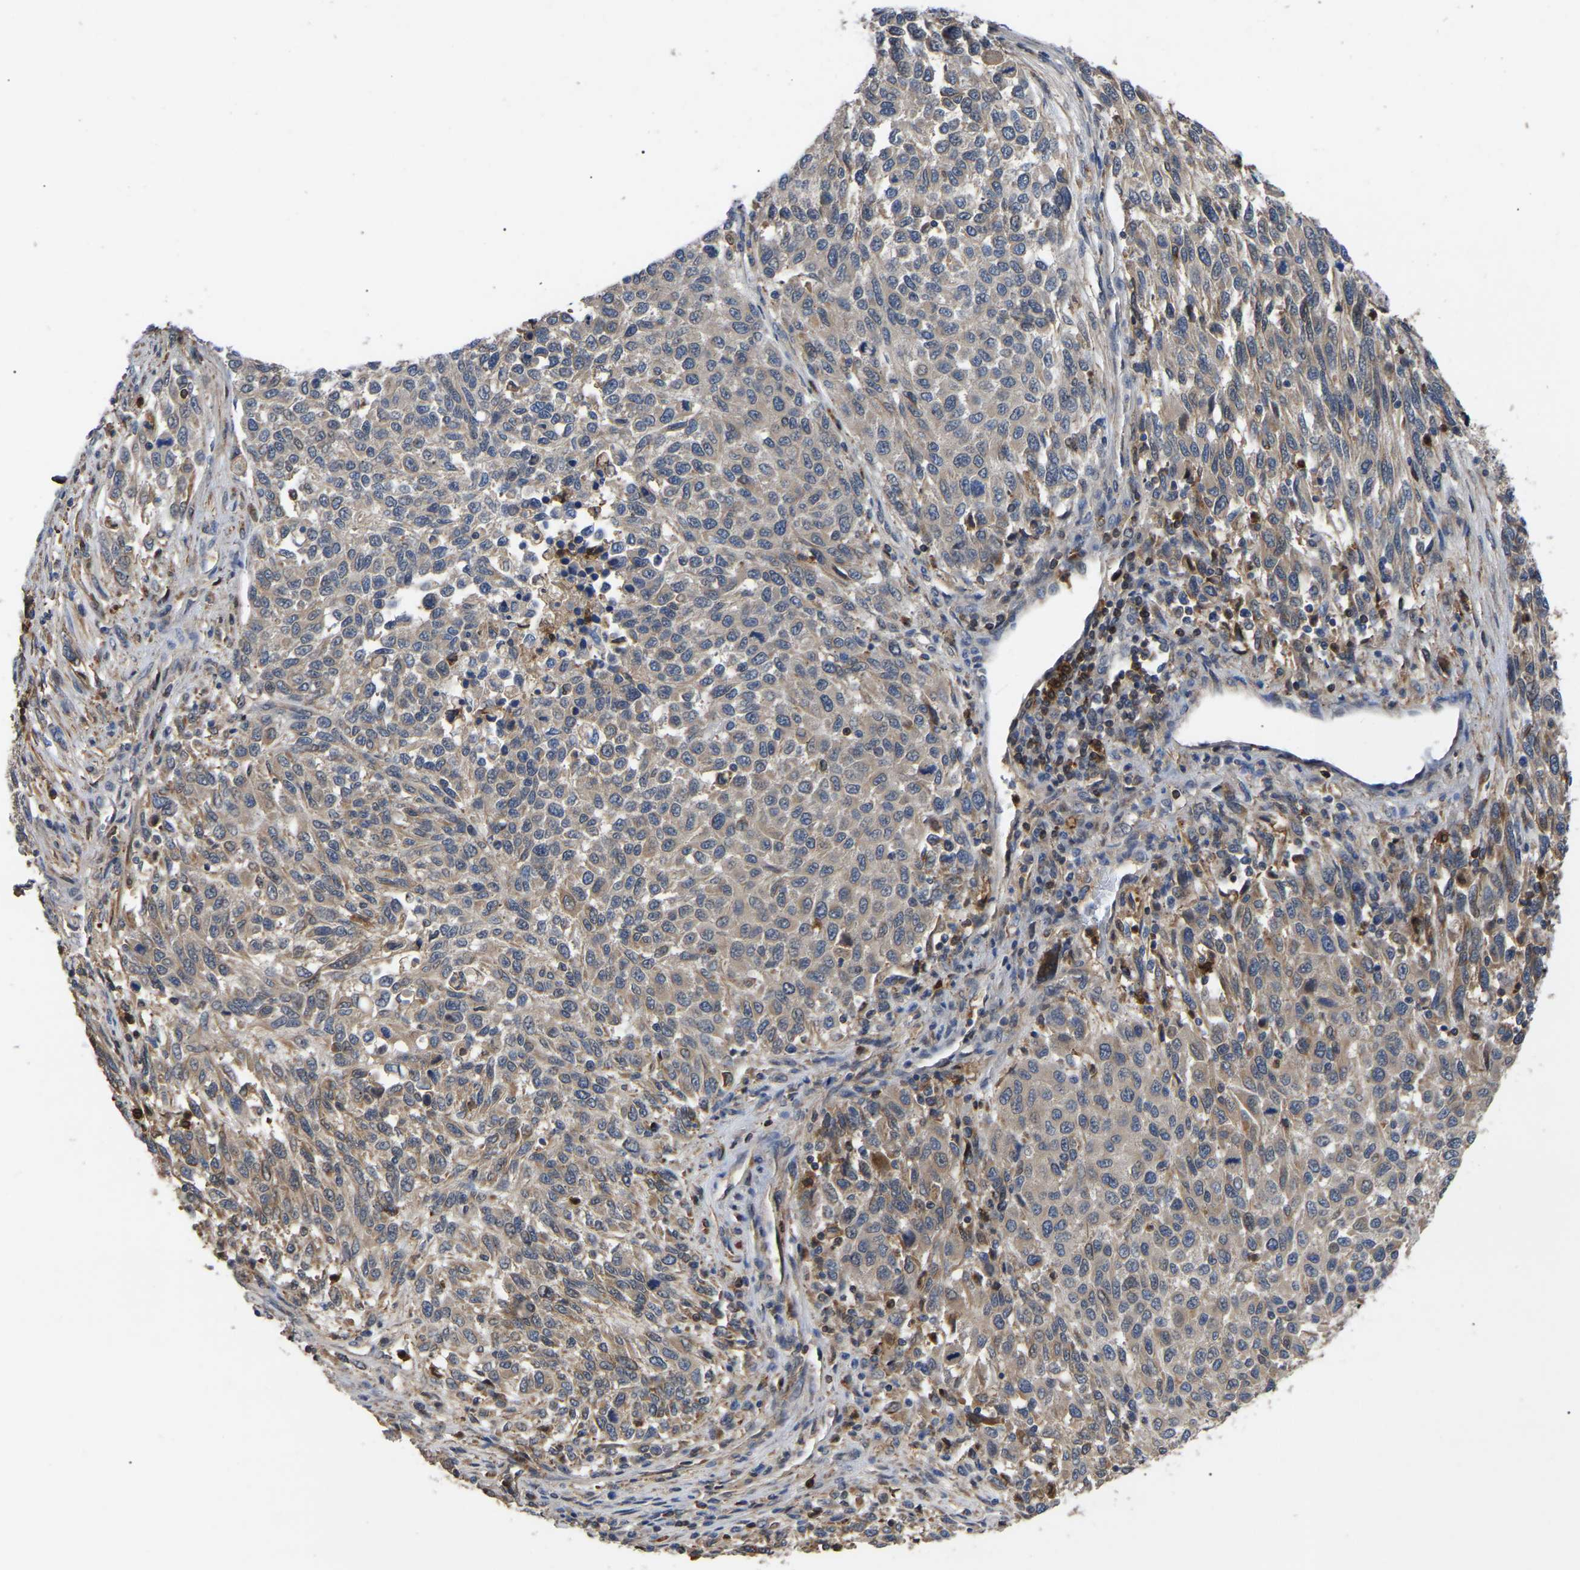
{"staining": {"intensity": "weak", "quantity": "25%-75%", "location": "cytoplasmic/membranous"}, "tissue": "melanoma", "cell_type": "Tumor cells", "image_type": "cancer", "snomed": [{"axis": "morphology", "description": "Malignant melanoma, Metastatic site"}, {"axis": "topography", "description": "Lymph node"}], "caption": "Immunohistochemistry (IHC) staining of melanoma, which displays low levels of weak cytoplasmic/membranous positivity in approximately 25%-75% of tumor cells indicating weak cytoplasmic/membranous protein staining. The staining was performed using DAB (3,3'-diaminobenzidine) (brown) for protein detection and nuclei were counterstained in hematoxylin (blue).", "gene": "CIT", "patient": {"sex": "male", "age": 61}}